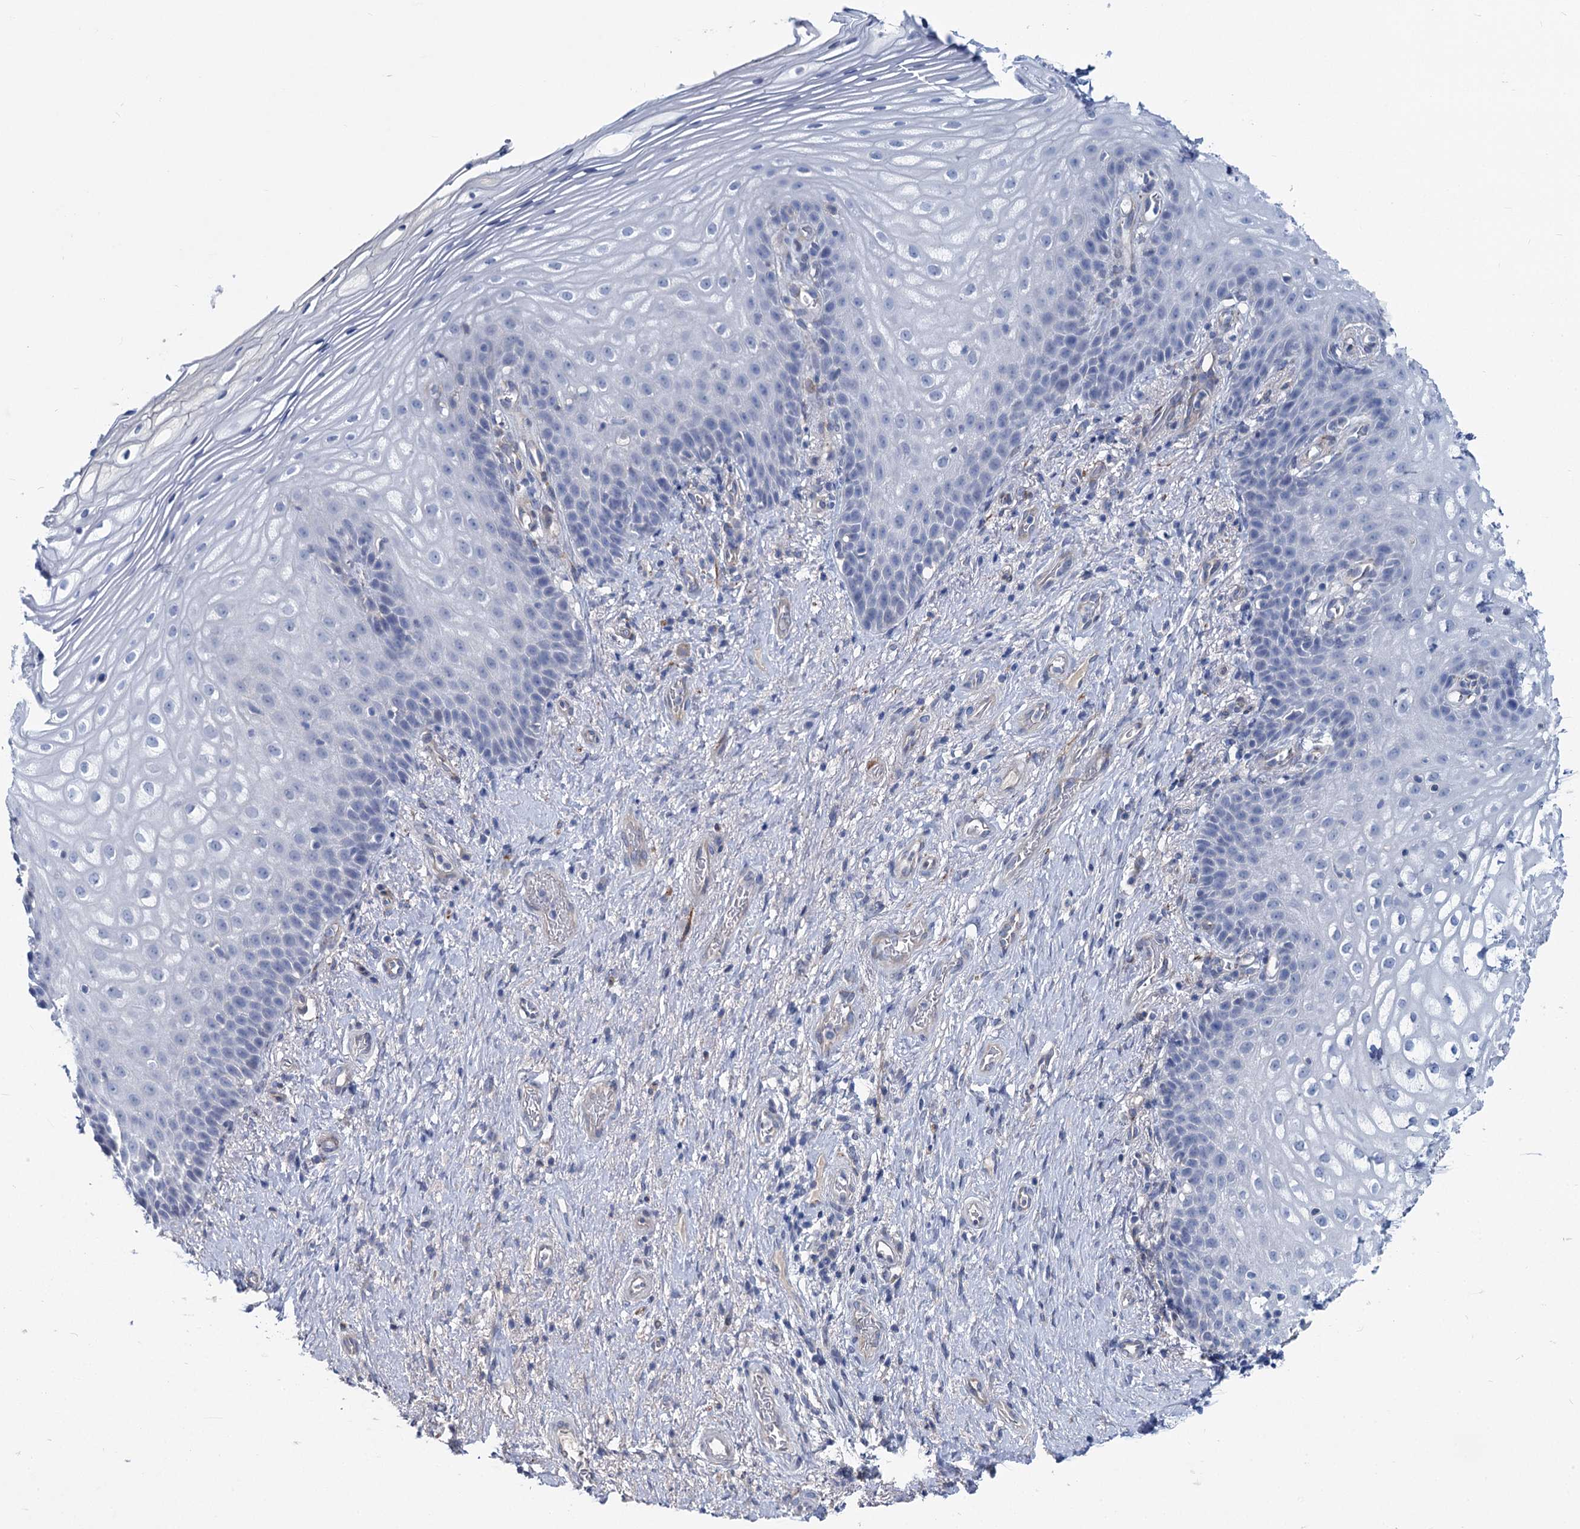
{"staining": {"intensity": "negative", "quantity": "none", "location": "none"}, "tissue": "vagina", "cell_type": "Squamous epithelial cells", "image_type": "normal", "snomed": [{"axis": "morphology", "description": "Normal tissue, NOS"}, {"axis": "topography", "description": "Vagina"}], "caption": "DAB immunohistochemical staining of normal human vagina displays no significant positivity in squamous epithelial cells. (Immunohistochemistry (ihc), brightfield microscopy, high magnification).", "gene": "CHDH", "patient": {"sex": "female", "age": 60}}